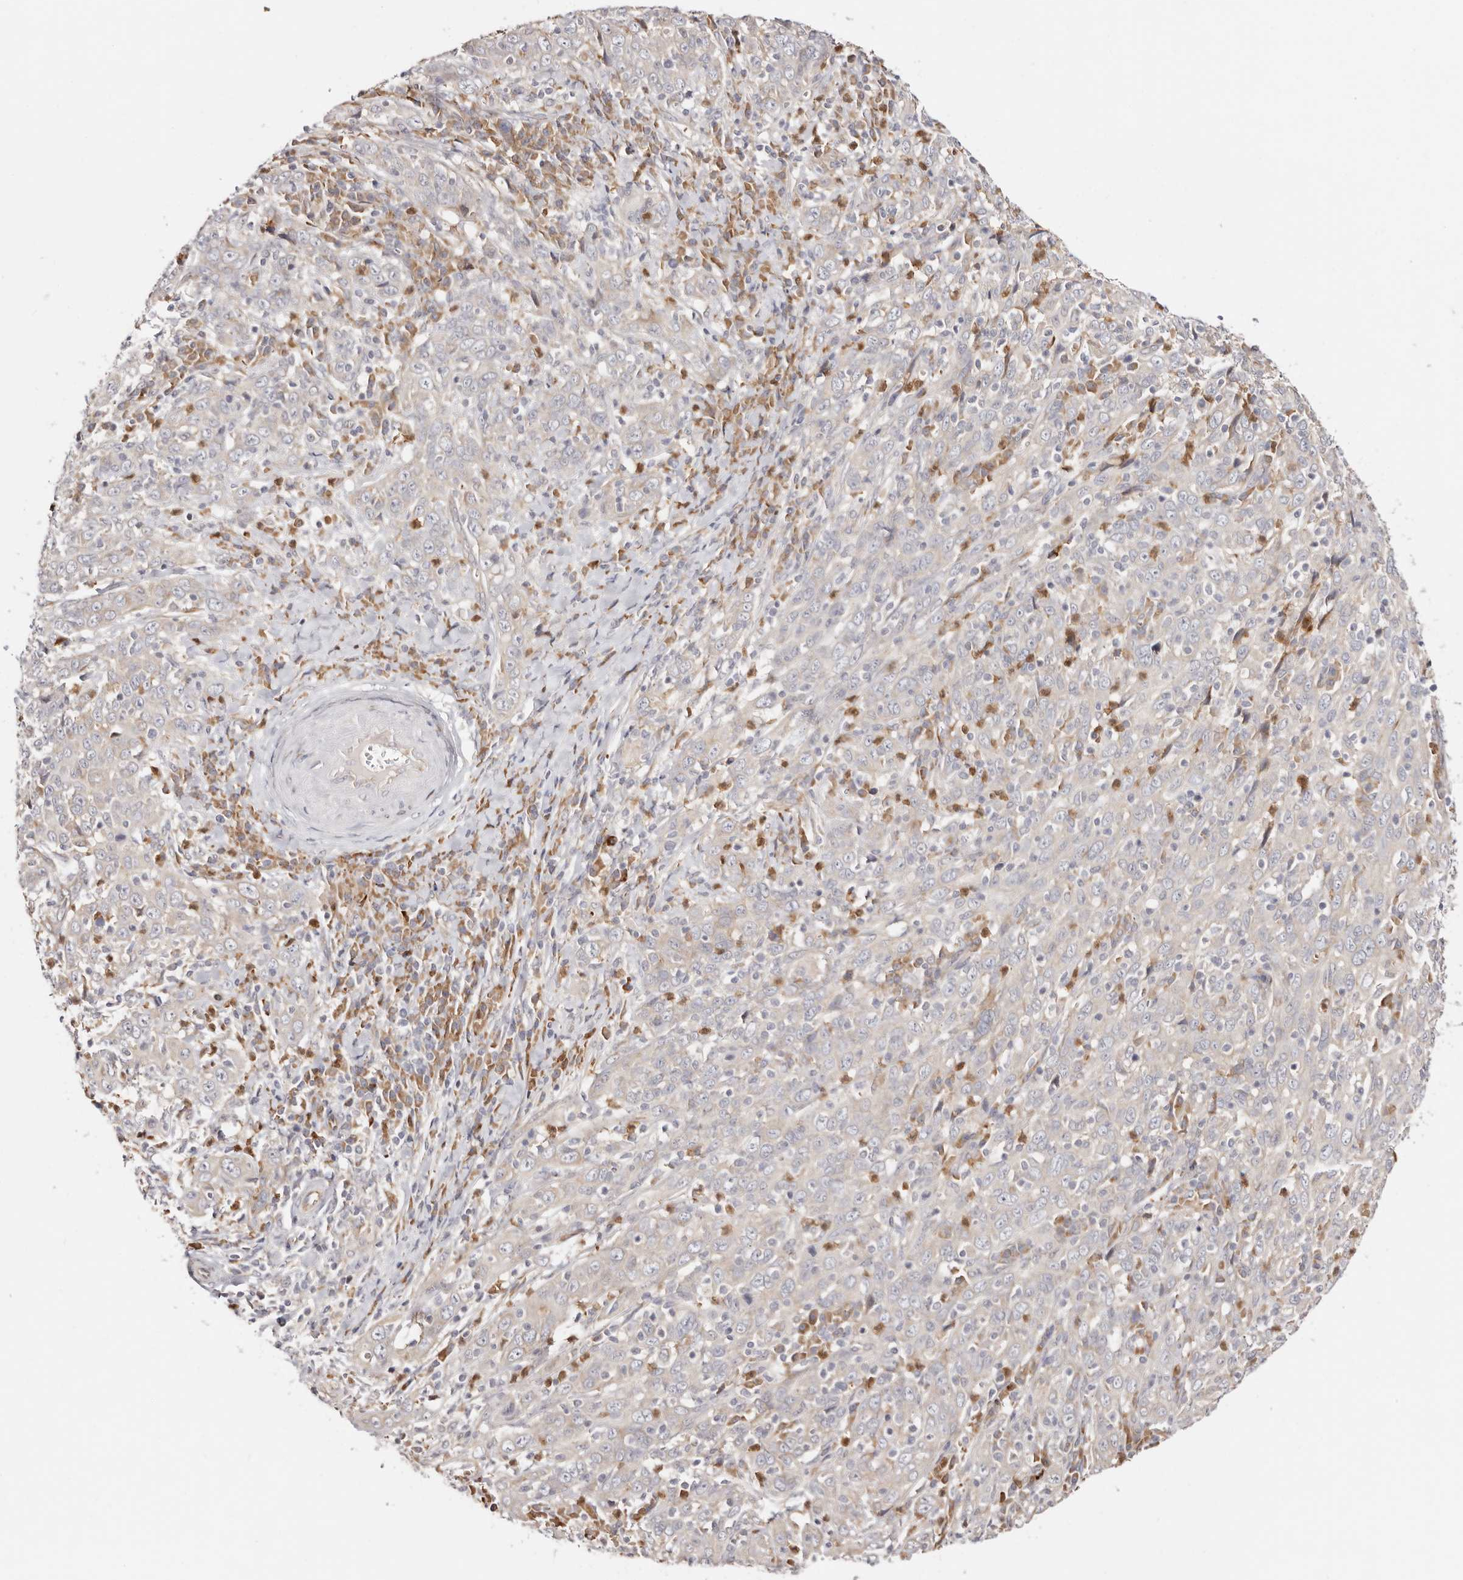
{"staining": {"intensity": "negative", "quantity": "none", "location": "none"}, "tissue": "cervical cancer", "cell_type": "Tumor cells", "image_type": "cancer", "snomed": [{"axis": "morphology", "description": "Squamous cell carcinoma, NOS"}, {"axis": "topography", "description": "Cervix"}], "caption": "DAB immunohistochemical staining of human cervical cancer displays no significant positivity in tumor cells. (DAB (3,3'-diaminobenzidine) immunohistochemistry, high magnification).", "gene": "BCL2L15", "patient": {"sex": "female", "age": 46}}